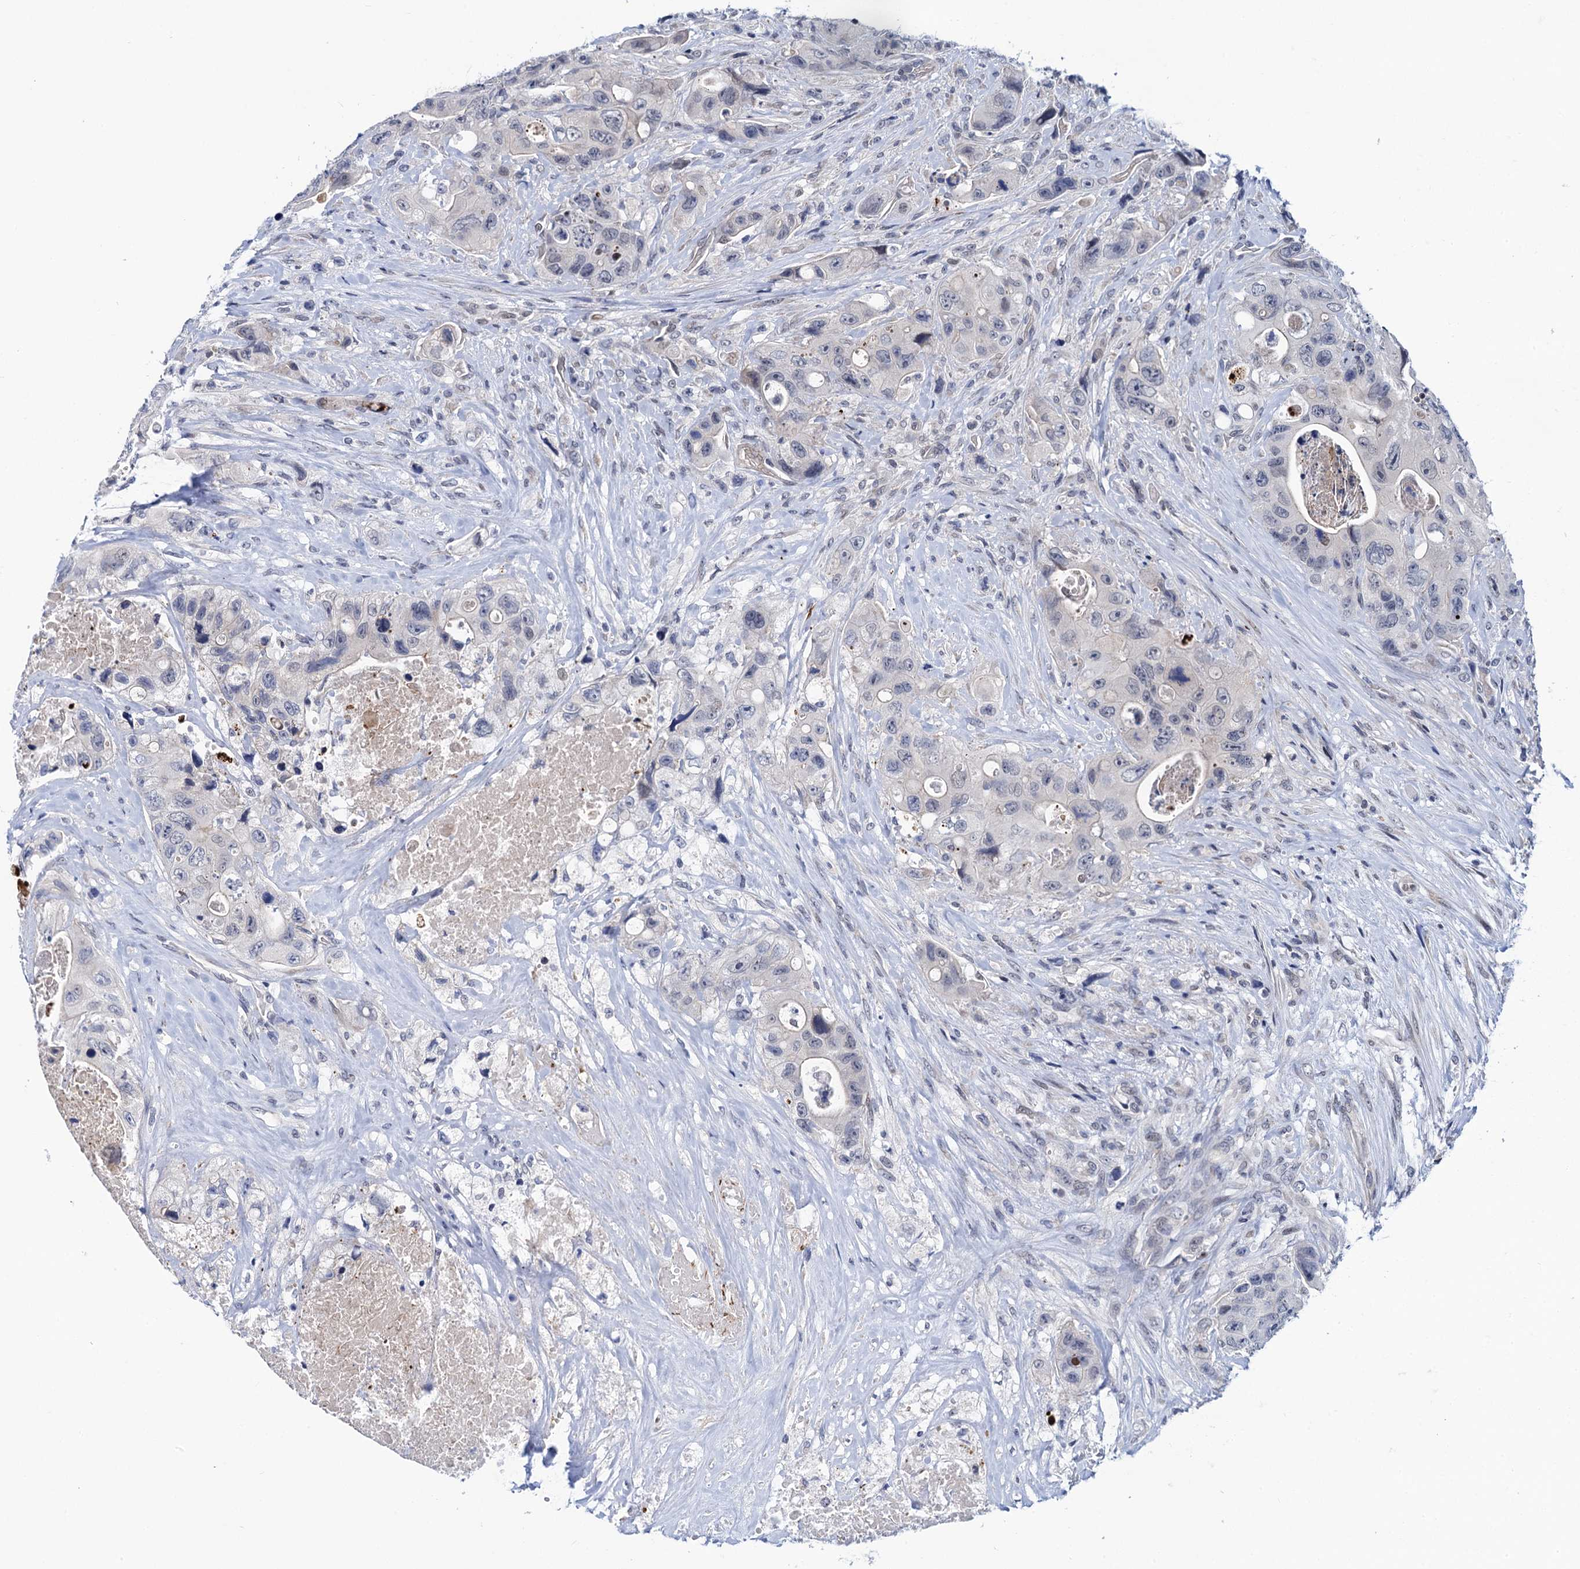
{"staining": {"intensity": "negative", "quantity": "none", "location": "none"}, "tissue": "colorectal cancer", "cell_type": "Tumor cells", "image_type": "cancer", "snomed": [{"axis": "morphology", "description": "Adenocarcinoma, NOS"}, {"axis": "topography", "description": "Colon"}], "caption": "DAB (3,3'-diaminobenzidine) immunohistochemical staining of colorectal cancer (adenocarcinoma) demonstrates no significant positivity in tumor cells.", "gene": "C16orf87", "patient": {"sex": "female", "age": 46}}